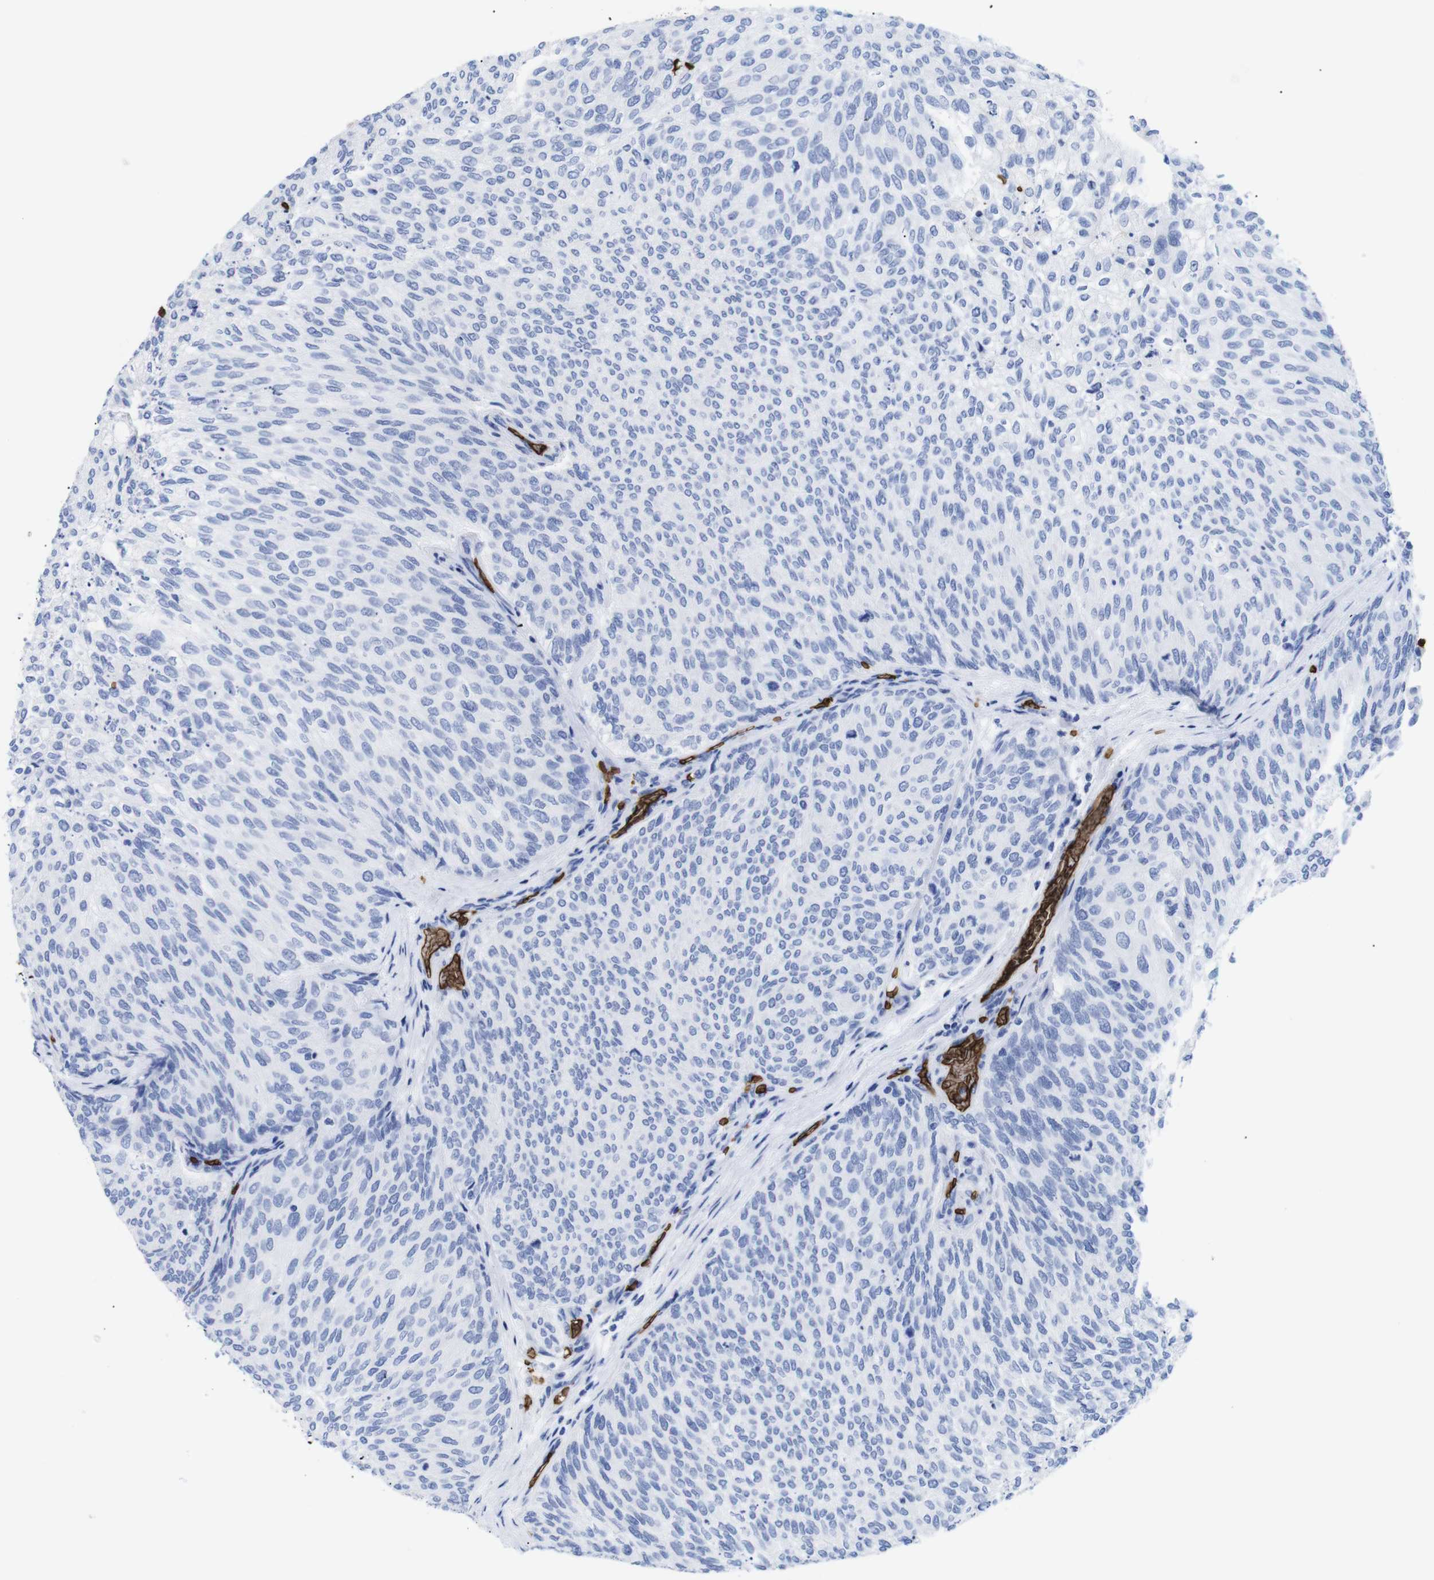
{"staining": {"intensity": "negative", "quantity": "none", "location": "none"}, "tissue": "urothelial cancer", "cell_type": "Tumor cells", "image_type": "cancer", "snomed": [{"axis": "morphology", "description": "Urothelial carcinoma, Low grade"}, {"axis": "topography", "description": "Urinary bladder"}], "caption": "Protein analysis of low-grade urothelial carcinoma shows no significant positivity in tumor cells. (DAB (3,3'-diaminobenzidine) immunohistochemistry visualized using brightfield microscopy, high magnification).", "gene": "S1PR2", "patient": {"sex": "female", "age": 79}}